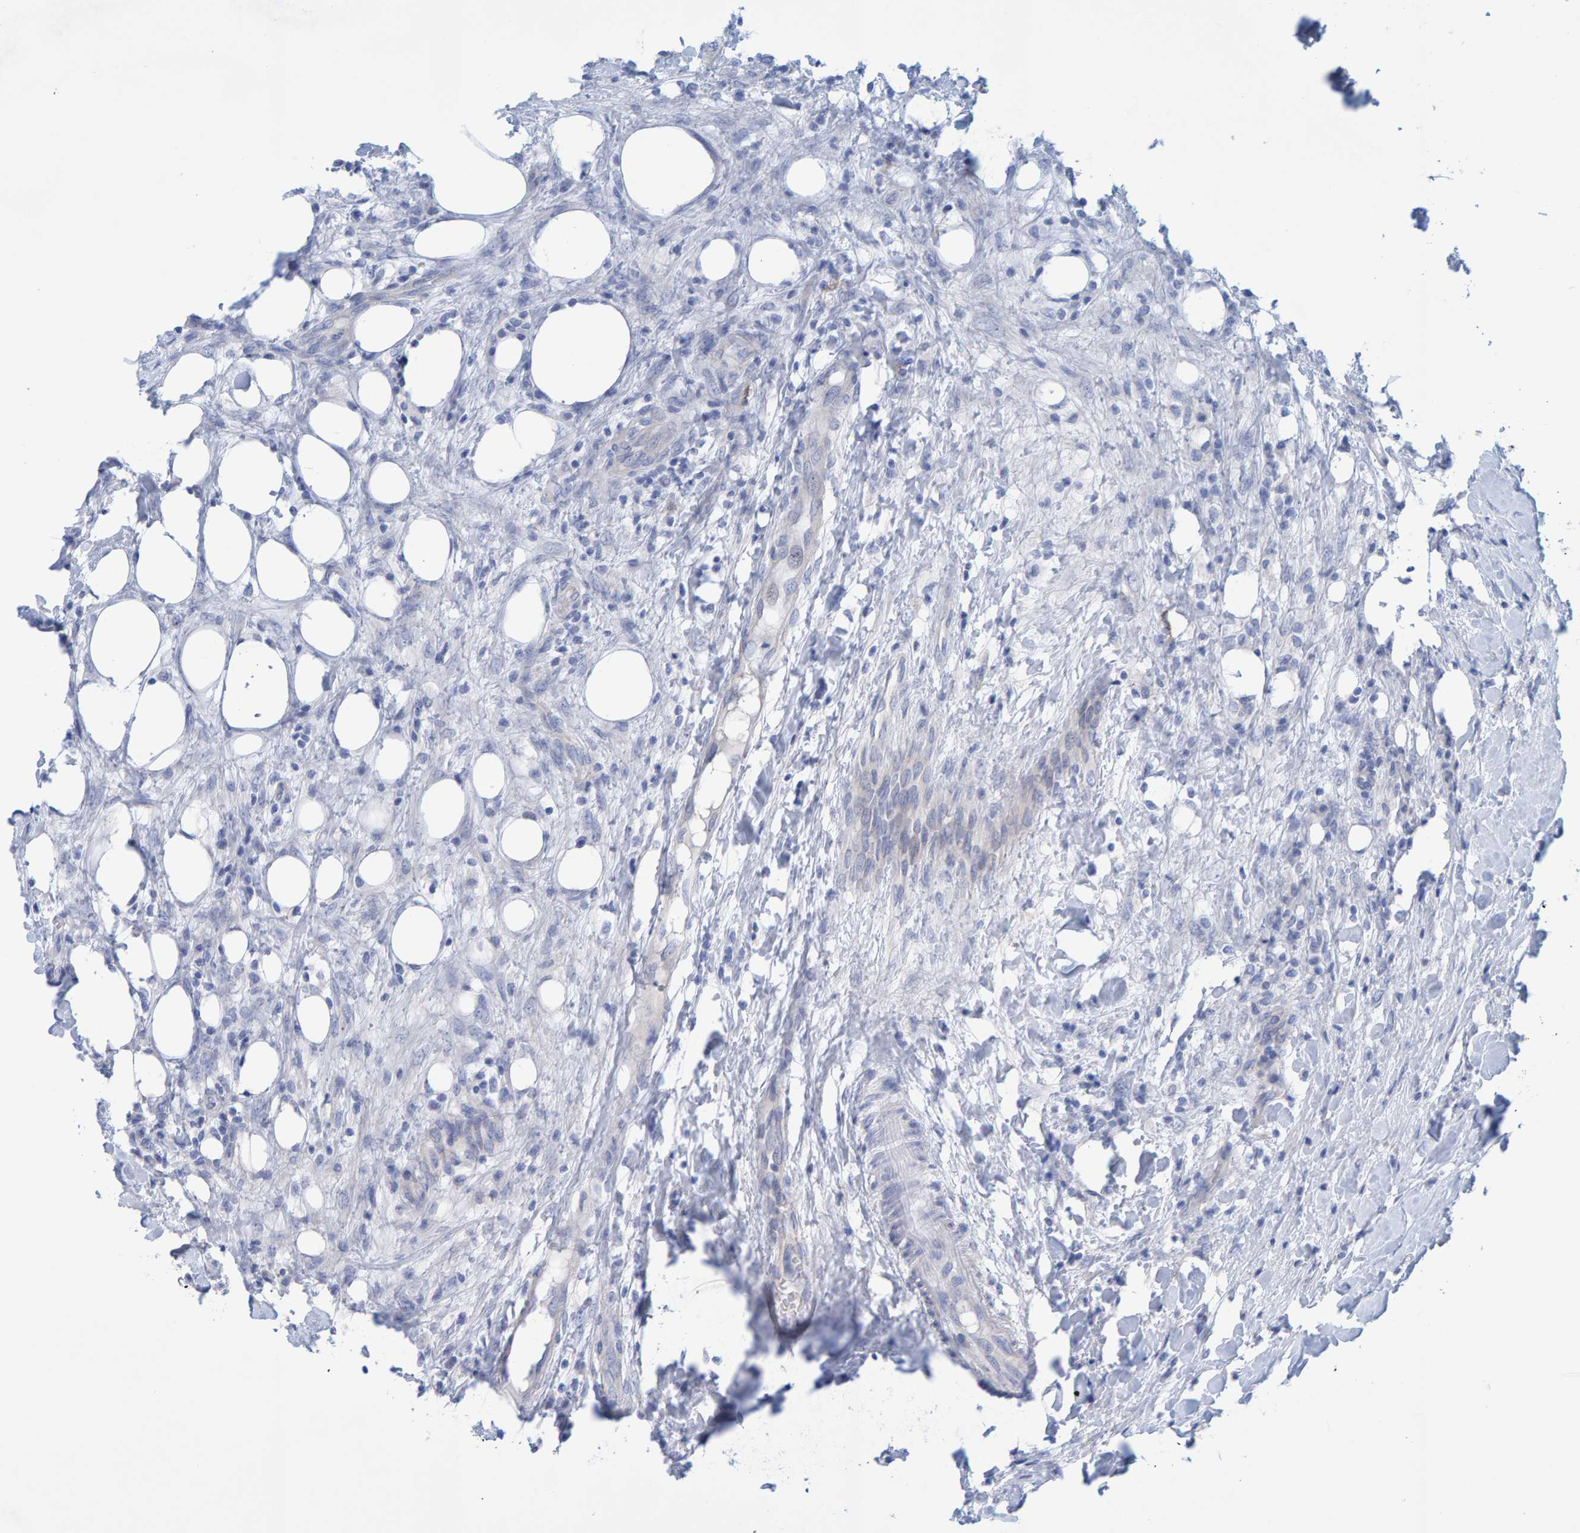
{"staining": {"intensity": "negative", "quantity": "none", "location": "none"}, "tissue": "breast cancer", "cell_type": "Tumor cells", "image_type": "cancer", "snomed": [{"axis": "morphology", "description": "Duct carcinoma"}, {"axis": "topography", "description": "Breast"}], "caption": "This is an immunohistochemistry (IHC) image of human breast cancer (intraductal carcinoma). There is no staining in tumor cells.", "gene": "JAKMIP3", "patient": {"sex": "female", "age": 37}}